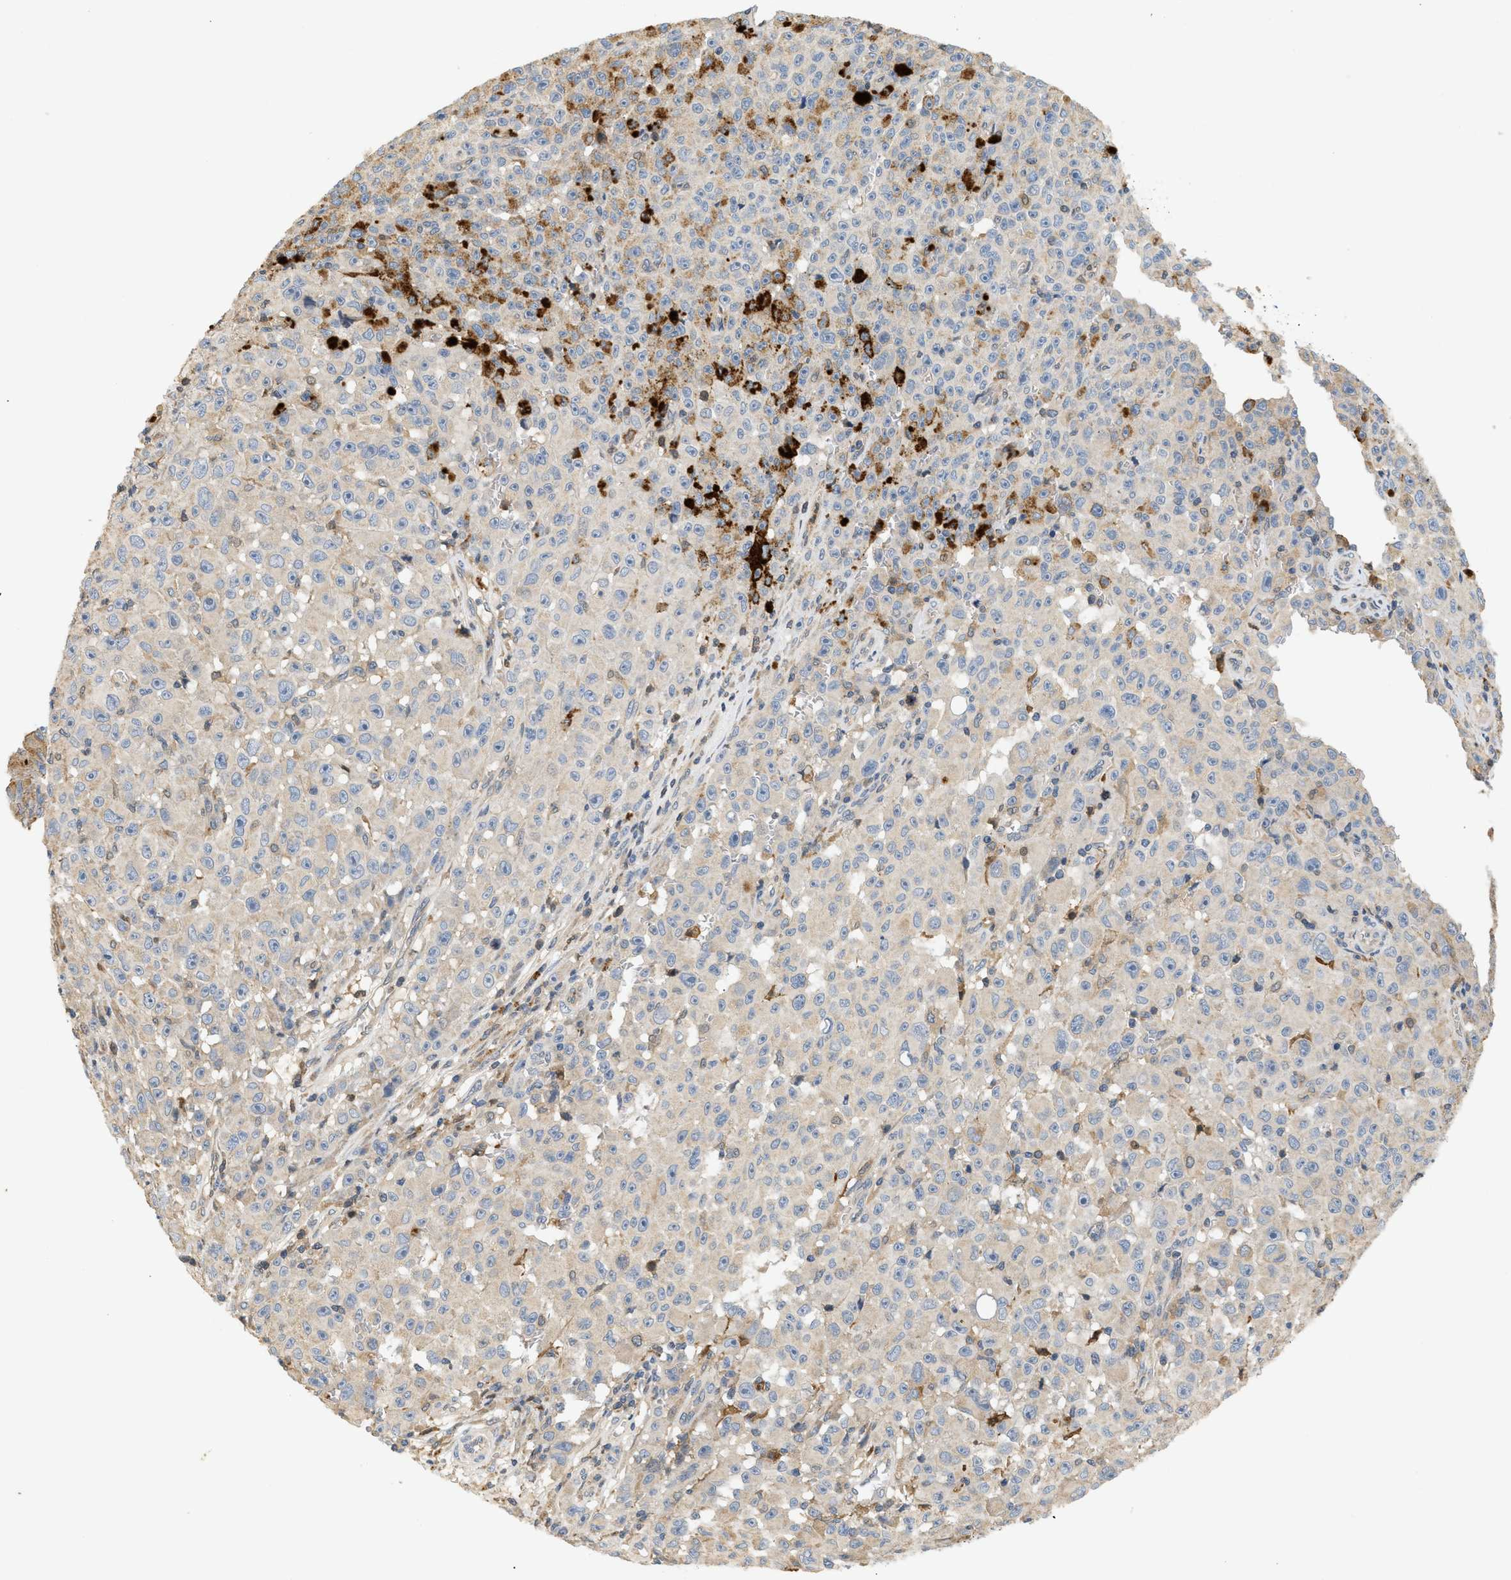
{"staining": {"intensity": "negative", "quantity": "none", "location": "none"}, "tissue": "melanoma", "cell_type": "Tumor cells", "image_type": "cancer", "snomed": [{"axis": "morphology", "description": "Malignant melanoma, NOS"}, {"axis": "topography", "description": "Skin"}], "caption": "Tumor cells are negative for brown protein staining in malignant melanoma.", "gene": "FARS2", "patient": {"sex": "female", "age": 82}}